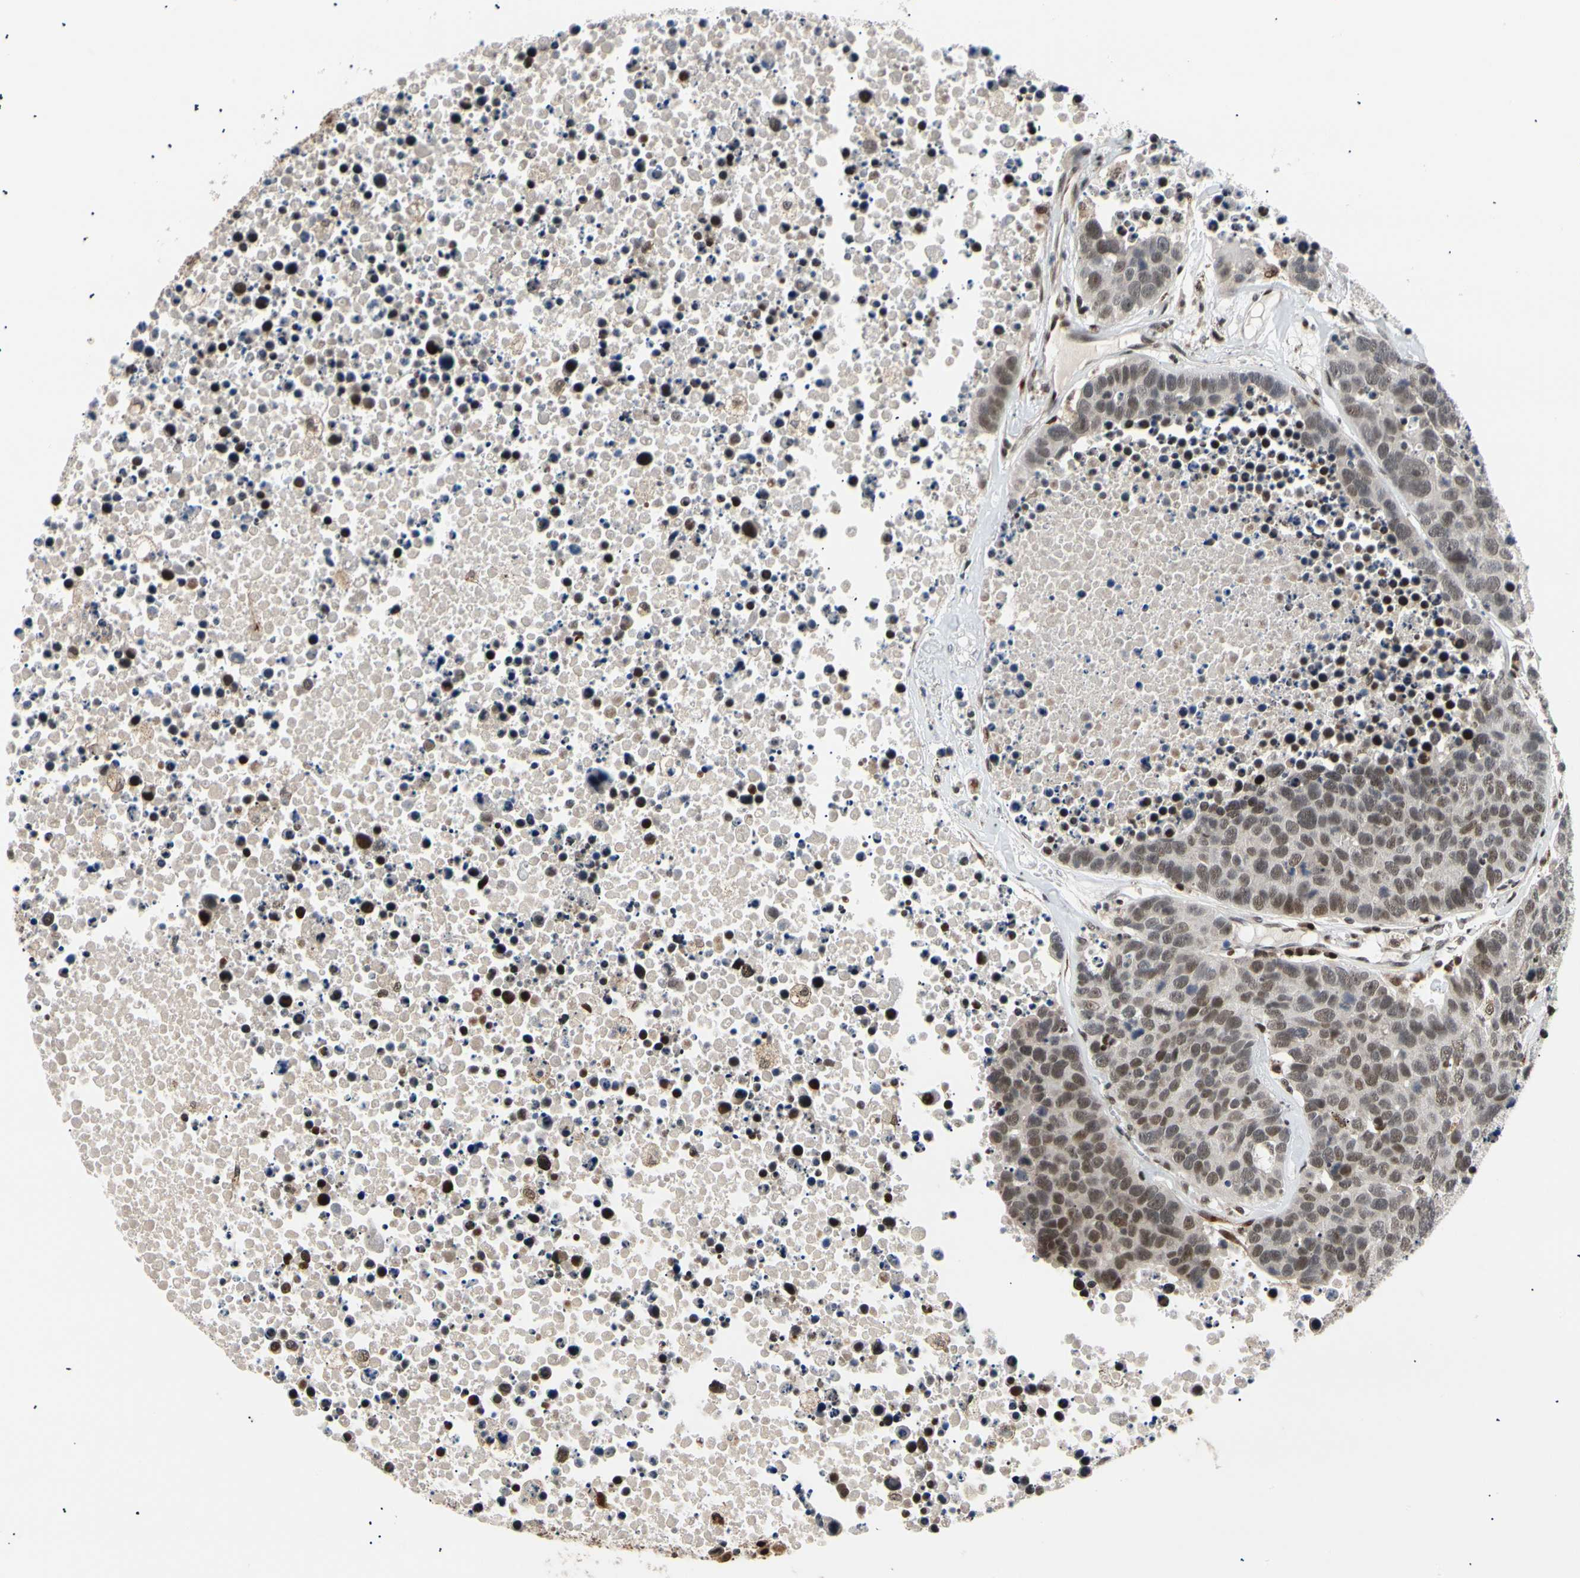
{"staining": {"intensity": "moderate", "quantity": "25%-75%", "location": "nuclear"}, "tissue": "carcinoid", "cell_type": "Tumor cells", "image_type": "cancer", "snomed": [{"axis": "morphology", "description": "Carcinoid, malignant, NOS"}, {"axis": "topography", "description": "Lung"}], "caption": "Carcinoid stained with a protein marker displays moderate staining in tumor cells.", "gene": "E2F1", "patient": {"sex": "male", "age": 60}}